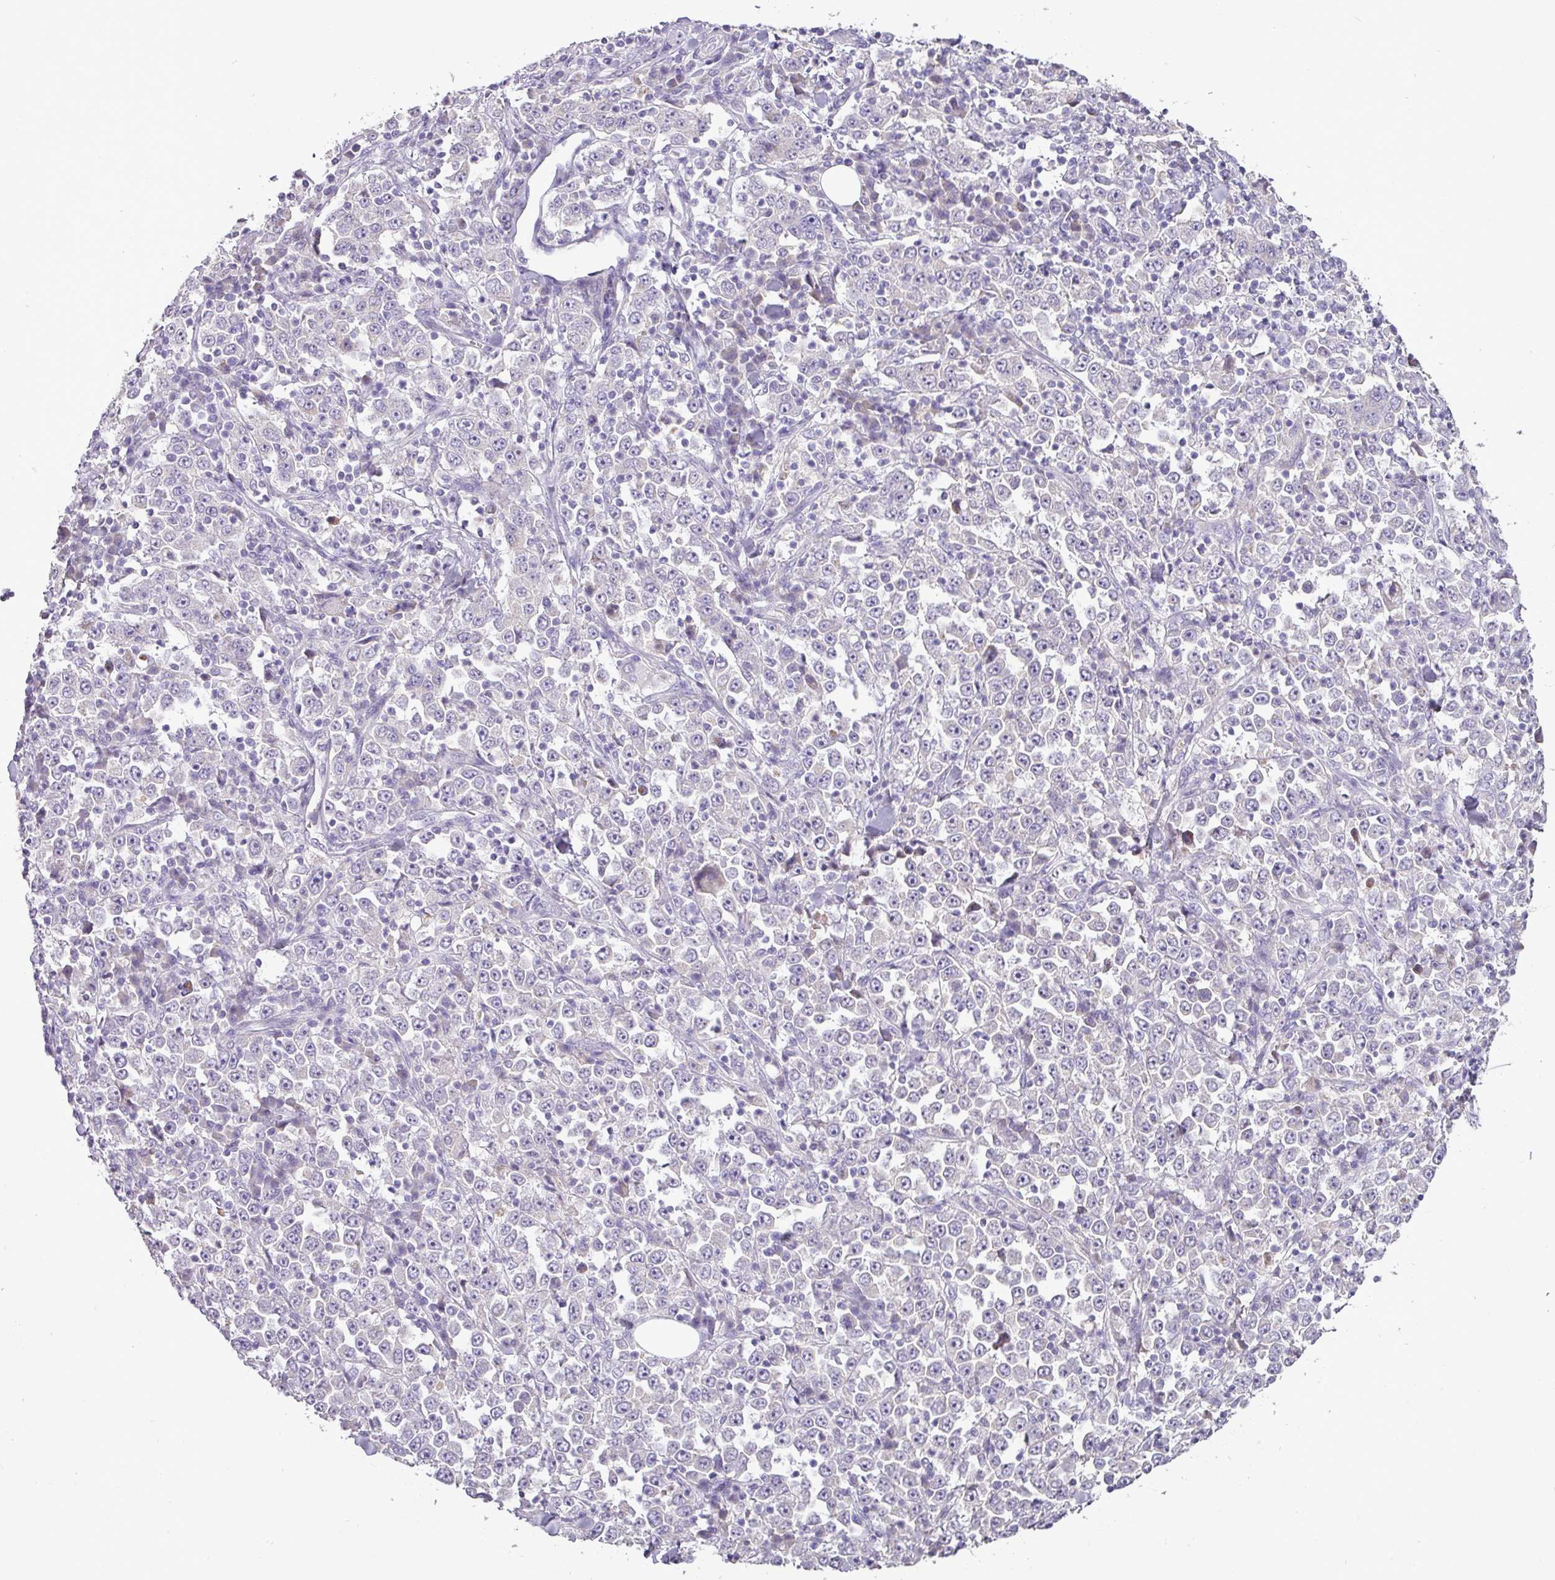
{"staining": {"intensity": "negative", "quantity": "none", "location": "none"}, "tissue": "stomach cancer", "cell_type": "Tumor cells", "image_type": "cancer", "snomed": [{"axis": "morphology", "description": "Normal tissue, NOS"}, {"axis": "morphology", "description": "Adenocarcinoma, NOS"}, {"axis": "topography", "description": "Stomach, upper"}, {"axis": "topography", "description": "Stomach"}], "caption": "A high-resolution image shows IHC staining of stomach cancer, which exhibits no significant staining in tumor cells.", "gene": "BRINP2", "patient": {"sex": "male", "age": 59}}